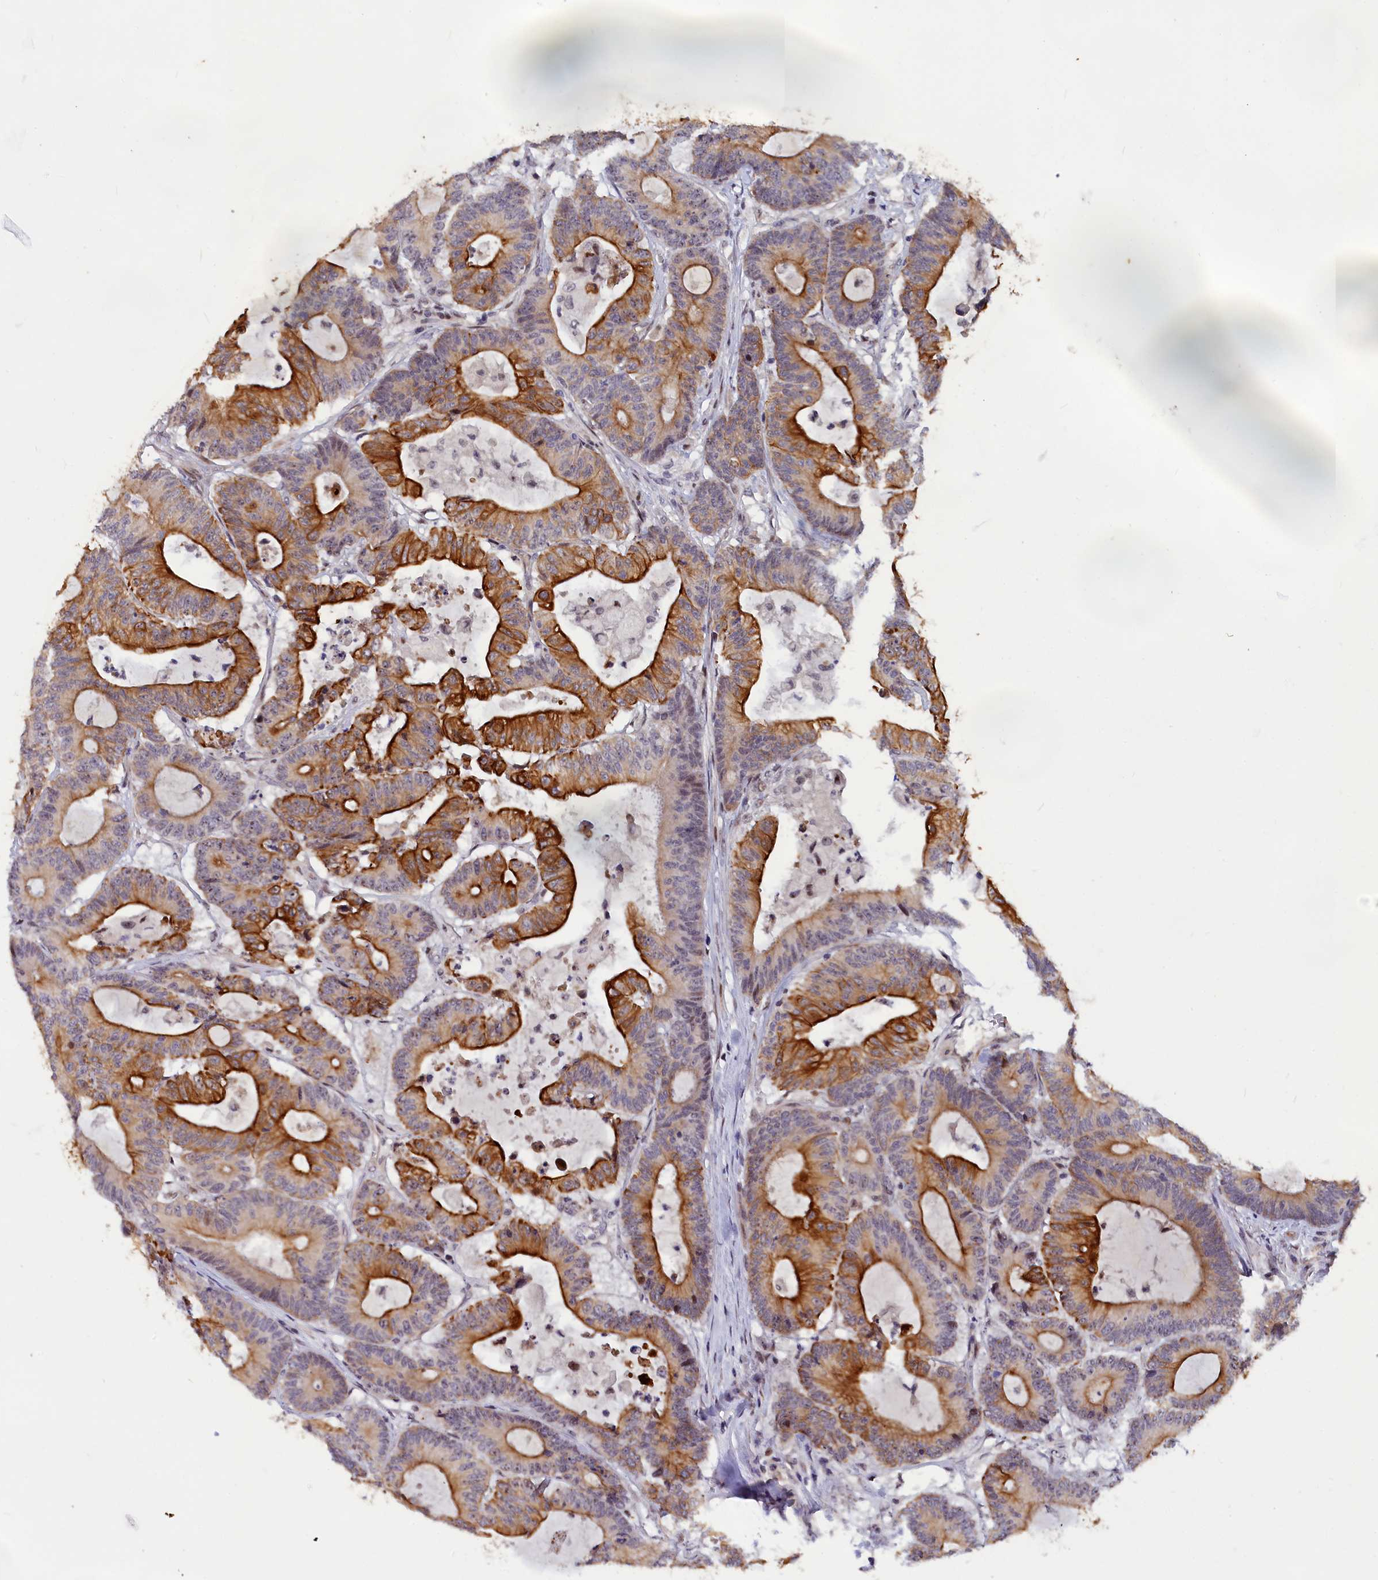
{"staining": {"intensity": "strong", "quantity": ">75%", "location": "cytoplasmic/membranous"}, "tissue": "colorectal cancer", "cell_type": "Tumor cells", "image_type": "cancer", "snomed": [{"axis": "morphology", "description": "Adenocarcinoma, NOS"}, {"axis": "topography", "description": "Colon"}], "caption": "Protein staining of colorectal adenocarcinoma tissue shows strong cytoplasmic/membranous expression in approximately >75% of tumor cells.", "gene": "ANKRD34B", "patient": {"sex": "female", "age": 84}}